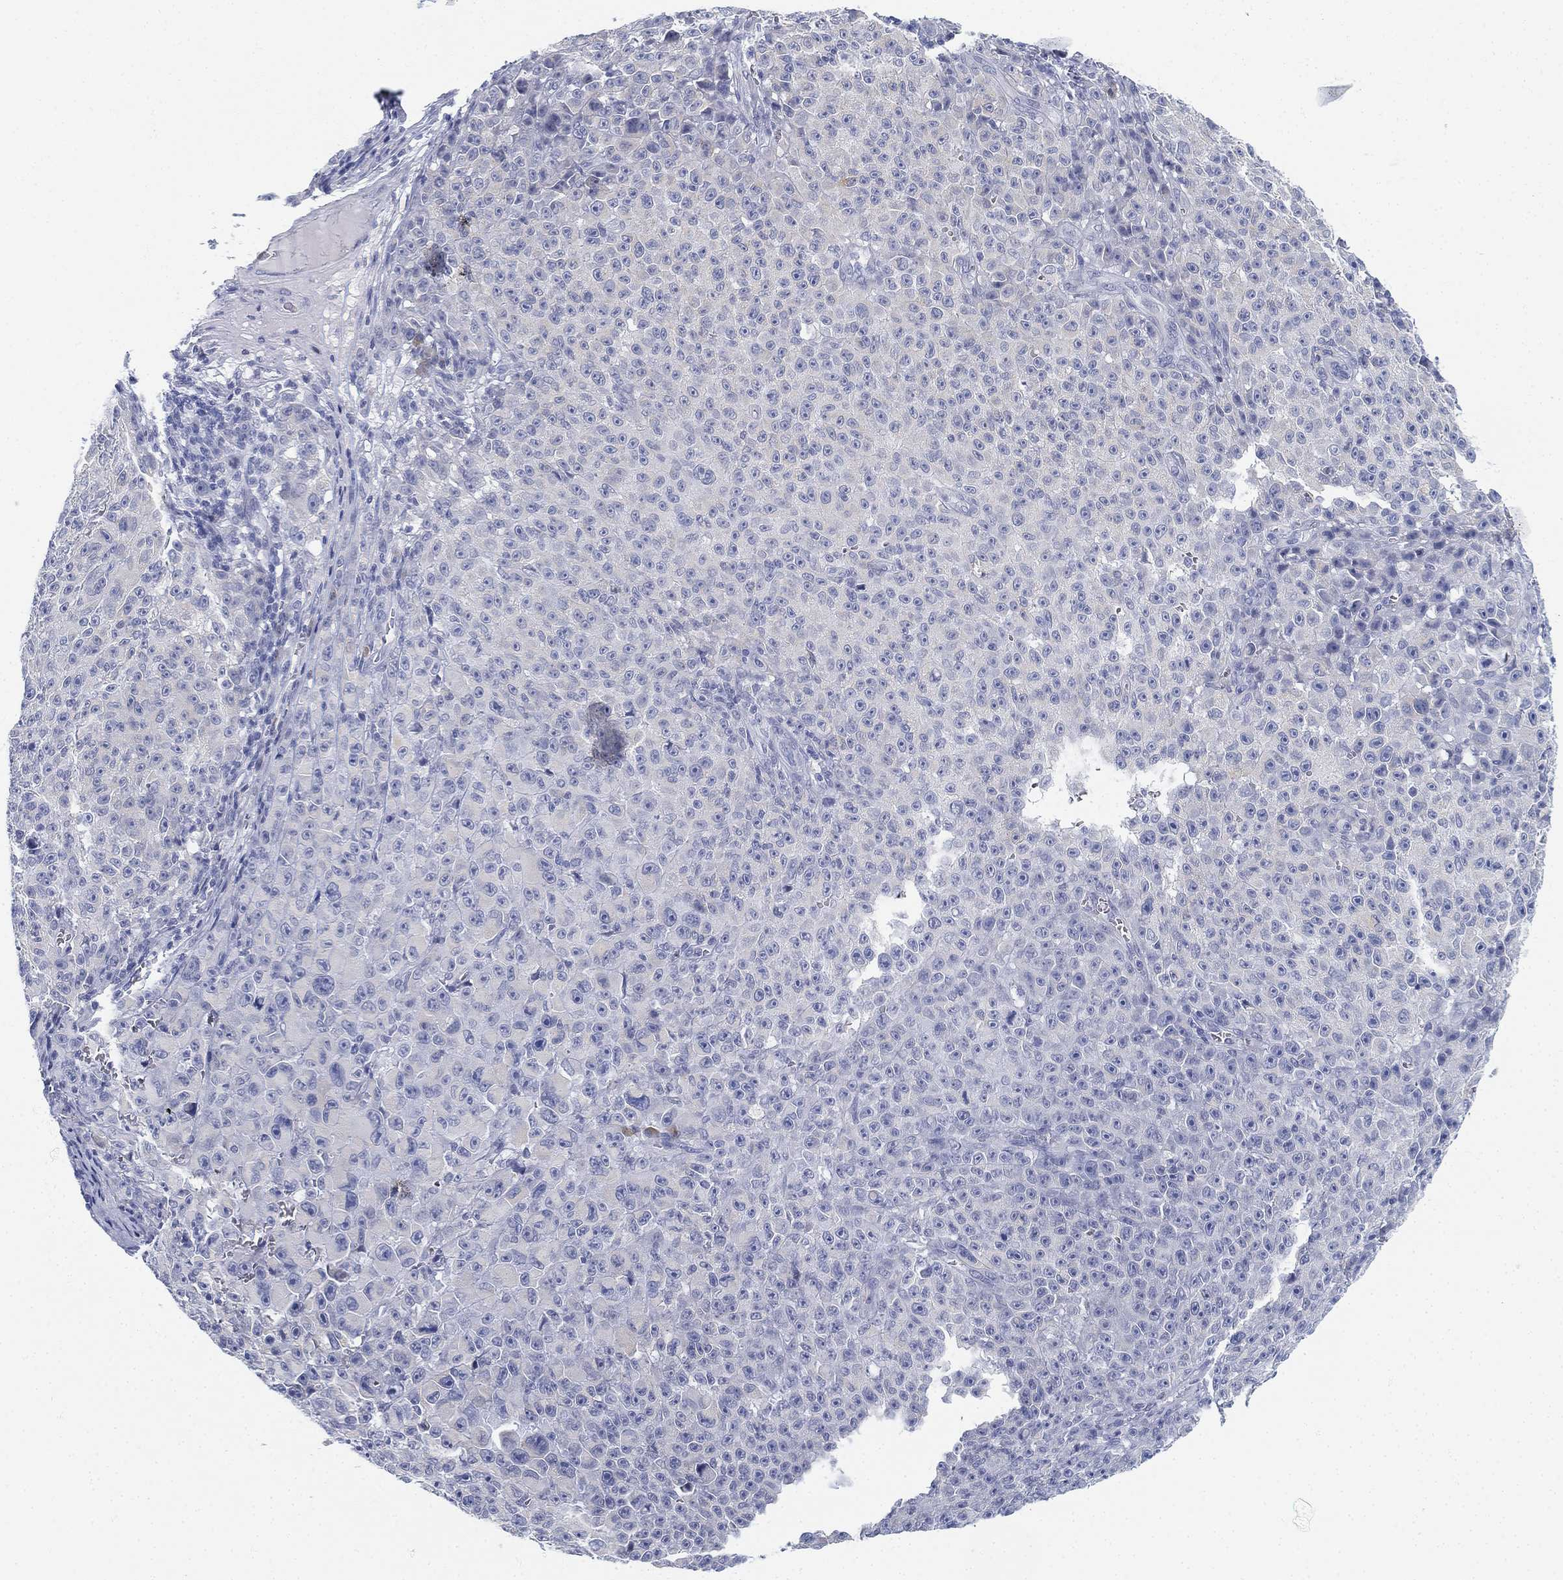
{"staining": {"intensity": "negative", "quantity": "none", "location": "none"}, "tissue": "melanoma", "cell_type": "Tumor cells", "image_type": "cancer", "snomed": [{"axis": "morphology", "description": "Malignant melanoma, NOS"}, {"axis": "topography", "description": "Skin"}], "caption": "High magnification brightfield microscopy of malignant melanoma stained with DAB (3,3'-diaminobenzidine) (brown) and counterstained with hematoxylin (blue): tumor cells show no significant expression. The staining is performed using DAB brown chromogen with nuclei counter-stained in using hematoxylin.", "gene": "GCNA", "patient": {"sex": "female", "age": 82}}